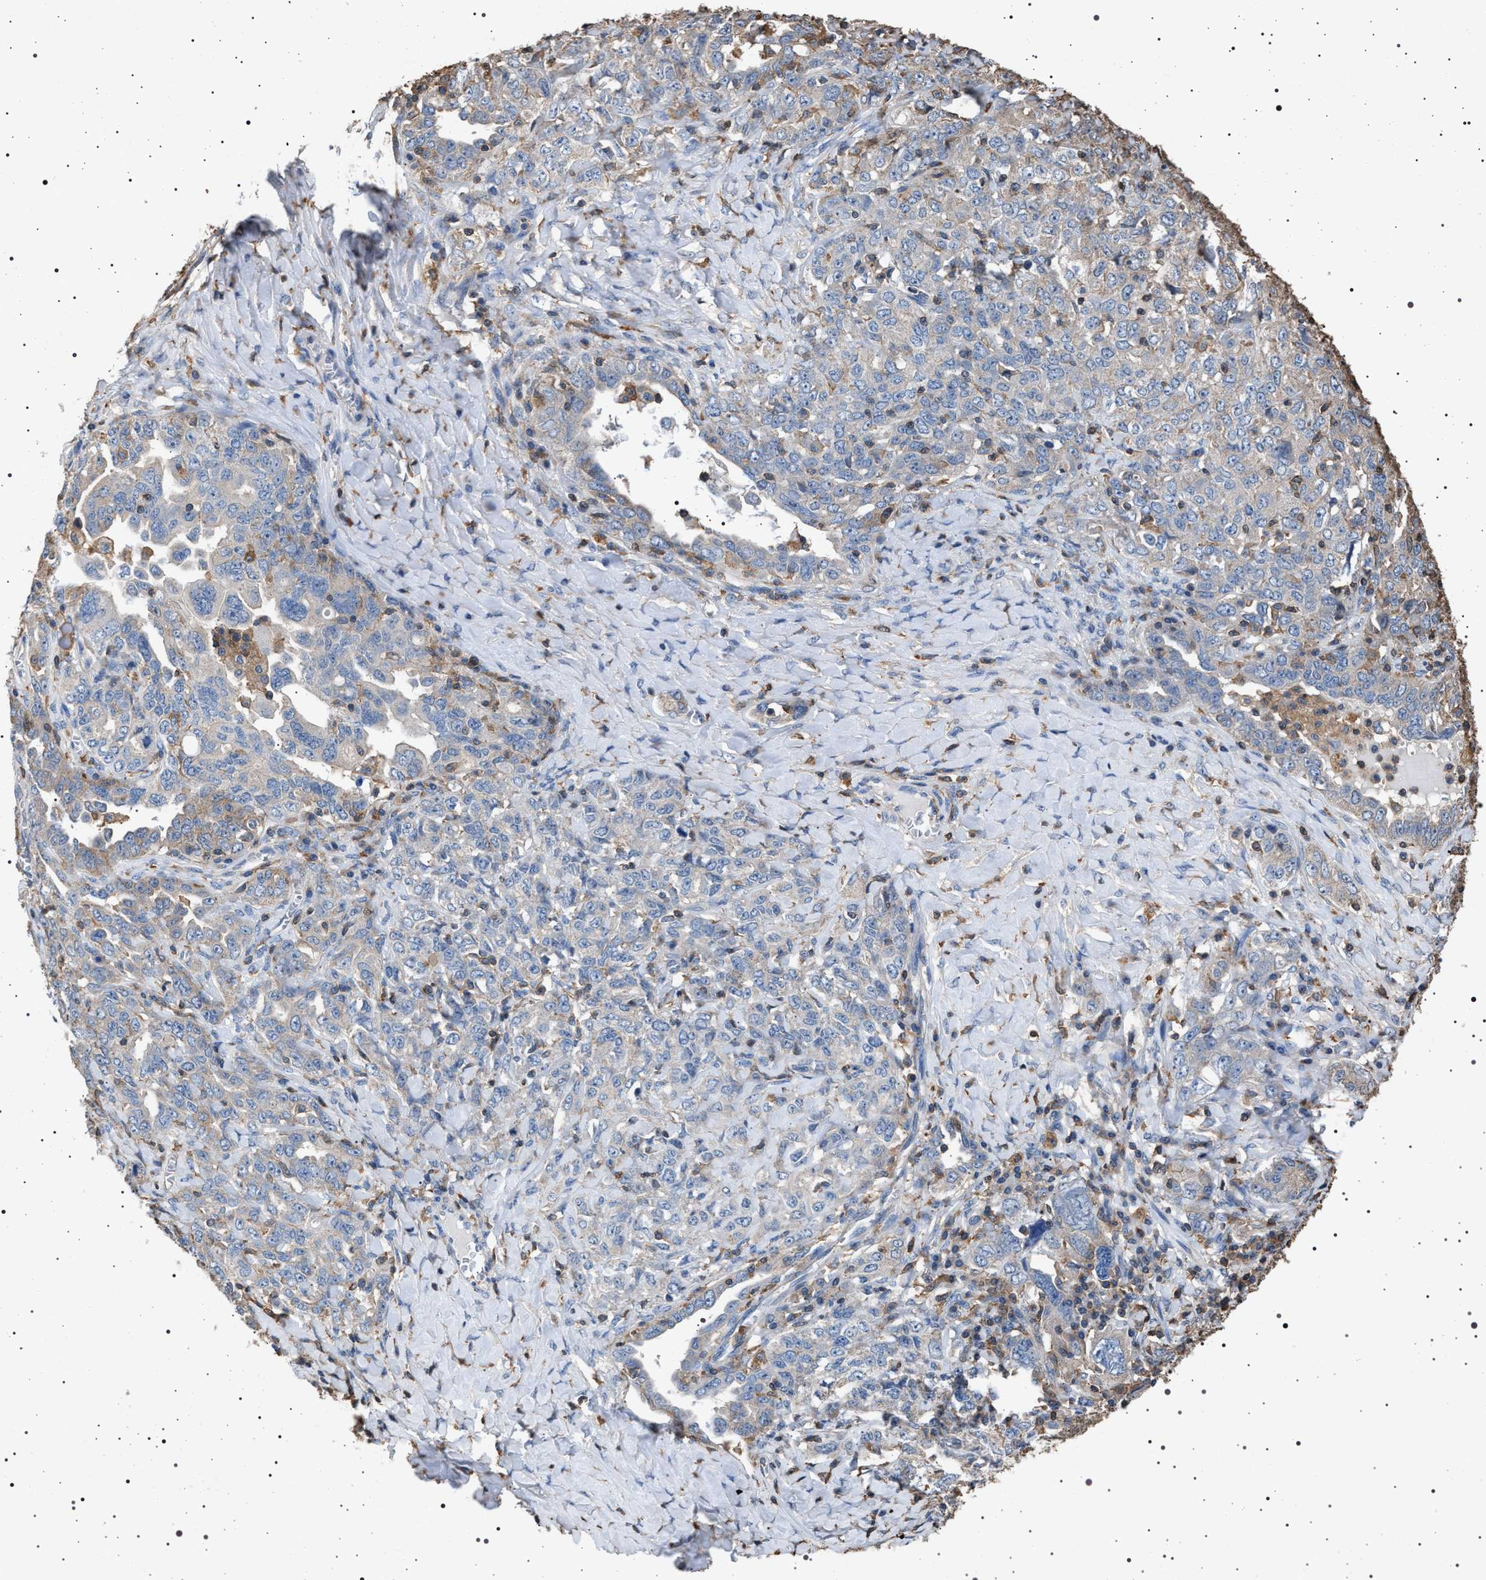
{"staining": {"intensity": "weak", "quantity": "<25%", "location": "cytoplasmic/membranous"}, "tissue": "ovarian cancer", "cell_type": "Tumor cells", "image_type": "cancer", "snomed": [{"axis": "morphology", "description": "Carcinoma, endometroid"}, {"axis": "topography", "description": "Ovary"}], "caption": "This is a histopathology image of immunohistochemistry (IHC) staining of ovarian cancer, which shows no expression in tumor cells. (DAB (3,3'-diaminobenzidine) immunohistochemistry (IHC), high magnification).", "gene": "SMAP2", "patient": {"sex": "female", "age": 62}}